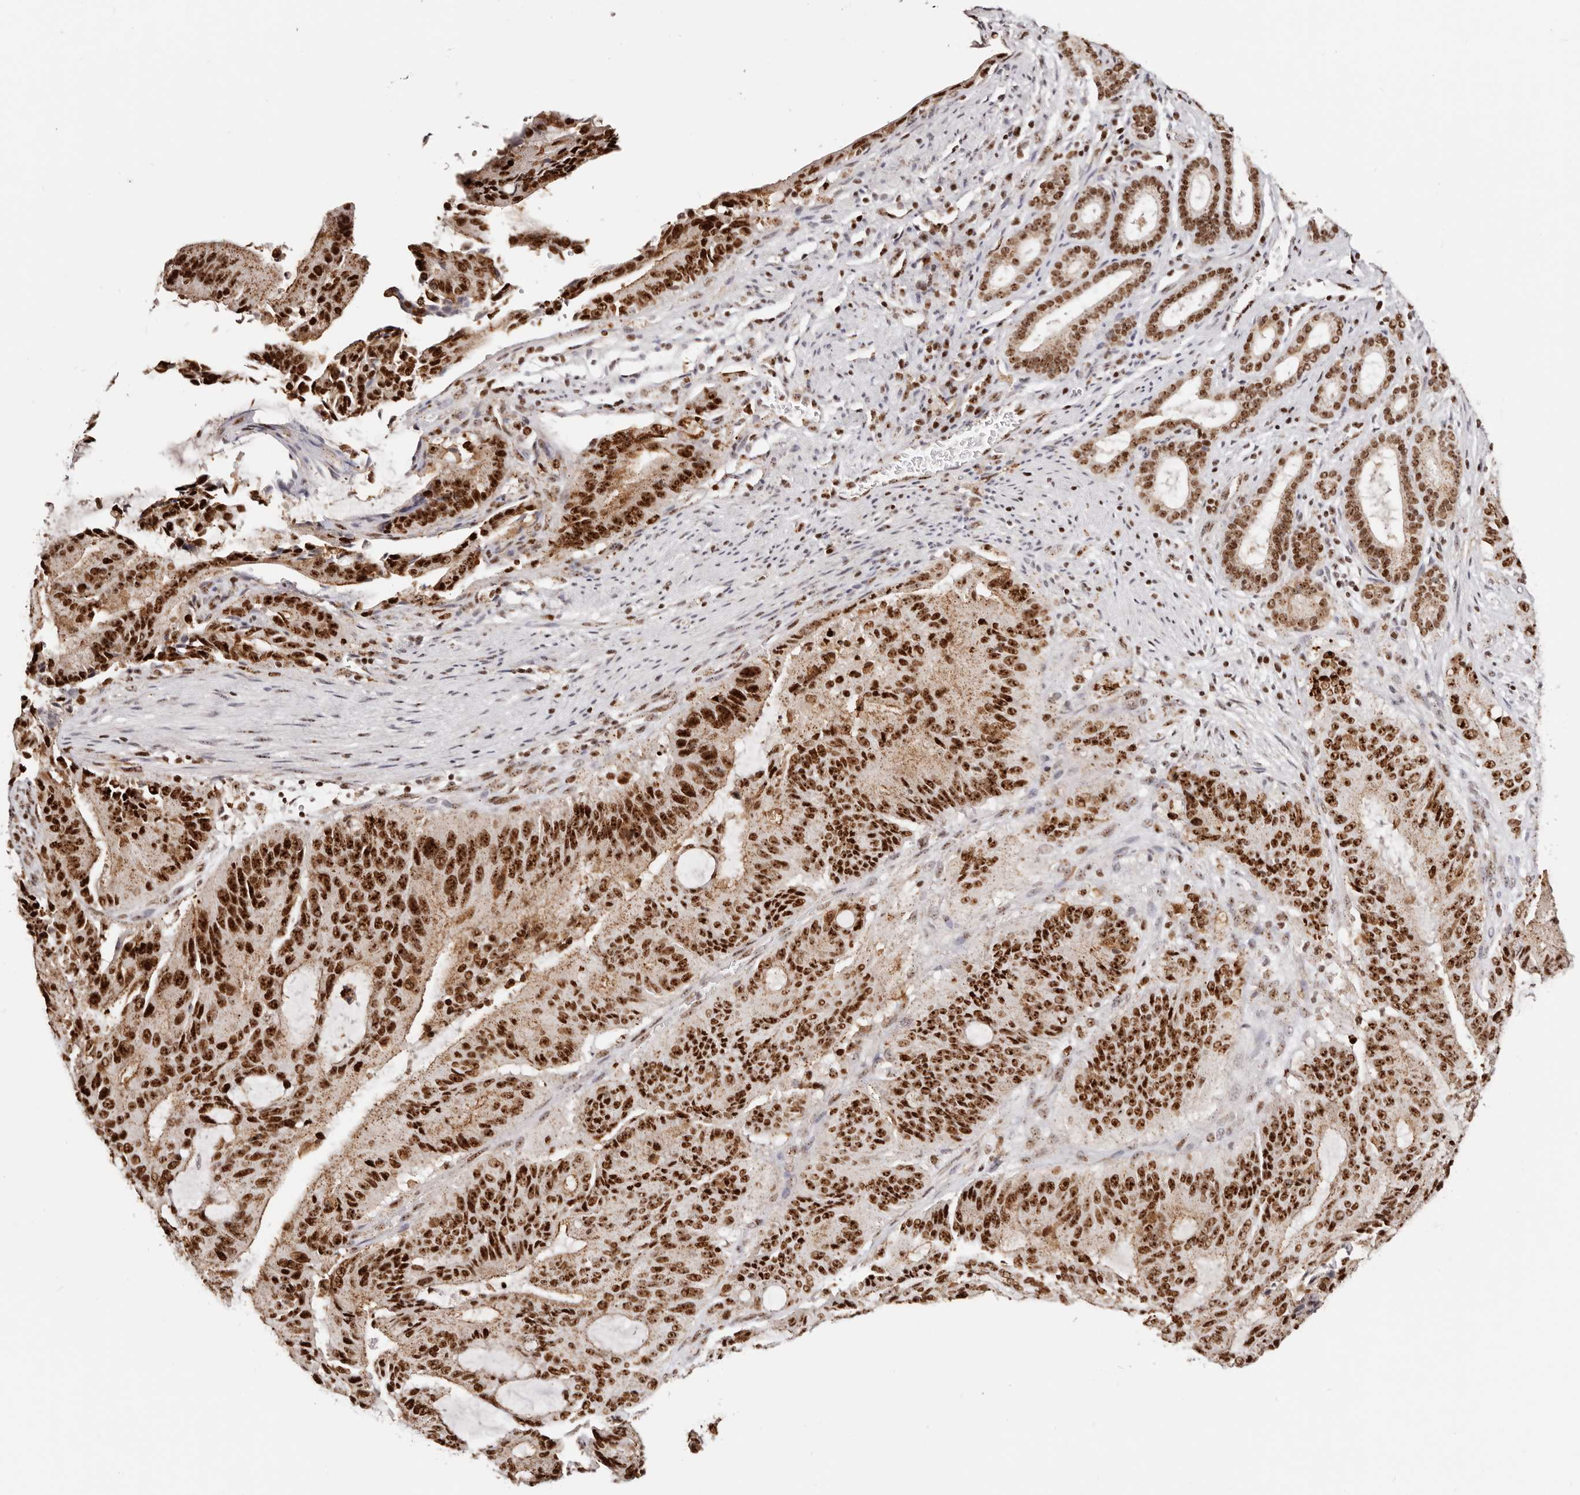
{"staining": {"intensity": "strong", "quantity": ">75%", "location": "nuclear"}, "tissue": "liver cancer", "cell_type": "Tumor cells", "image_type": "cancer", "snomed": [{"axis": "morphology", "description": "Normal tissue, NOS"}, {"axis": "morphology", "description": "Cholangiocarcinoma"}, {"axis": "topography", "description": "Liver"}, {"axis": "topography", "description": "Peripheral nerve tissue"}], "caption": "Protein analysis of cholangiocarcinoma (liver) tissue shows strong nuclear positivity in approximately >75% of tumor cells. (Brightfield microscopy of DAB IHC at high magnification).", "gene": "IQGAP3", "patient": {"sex": "female", "age": 73}}